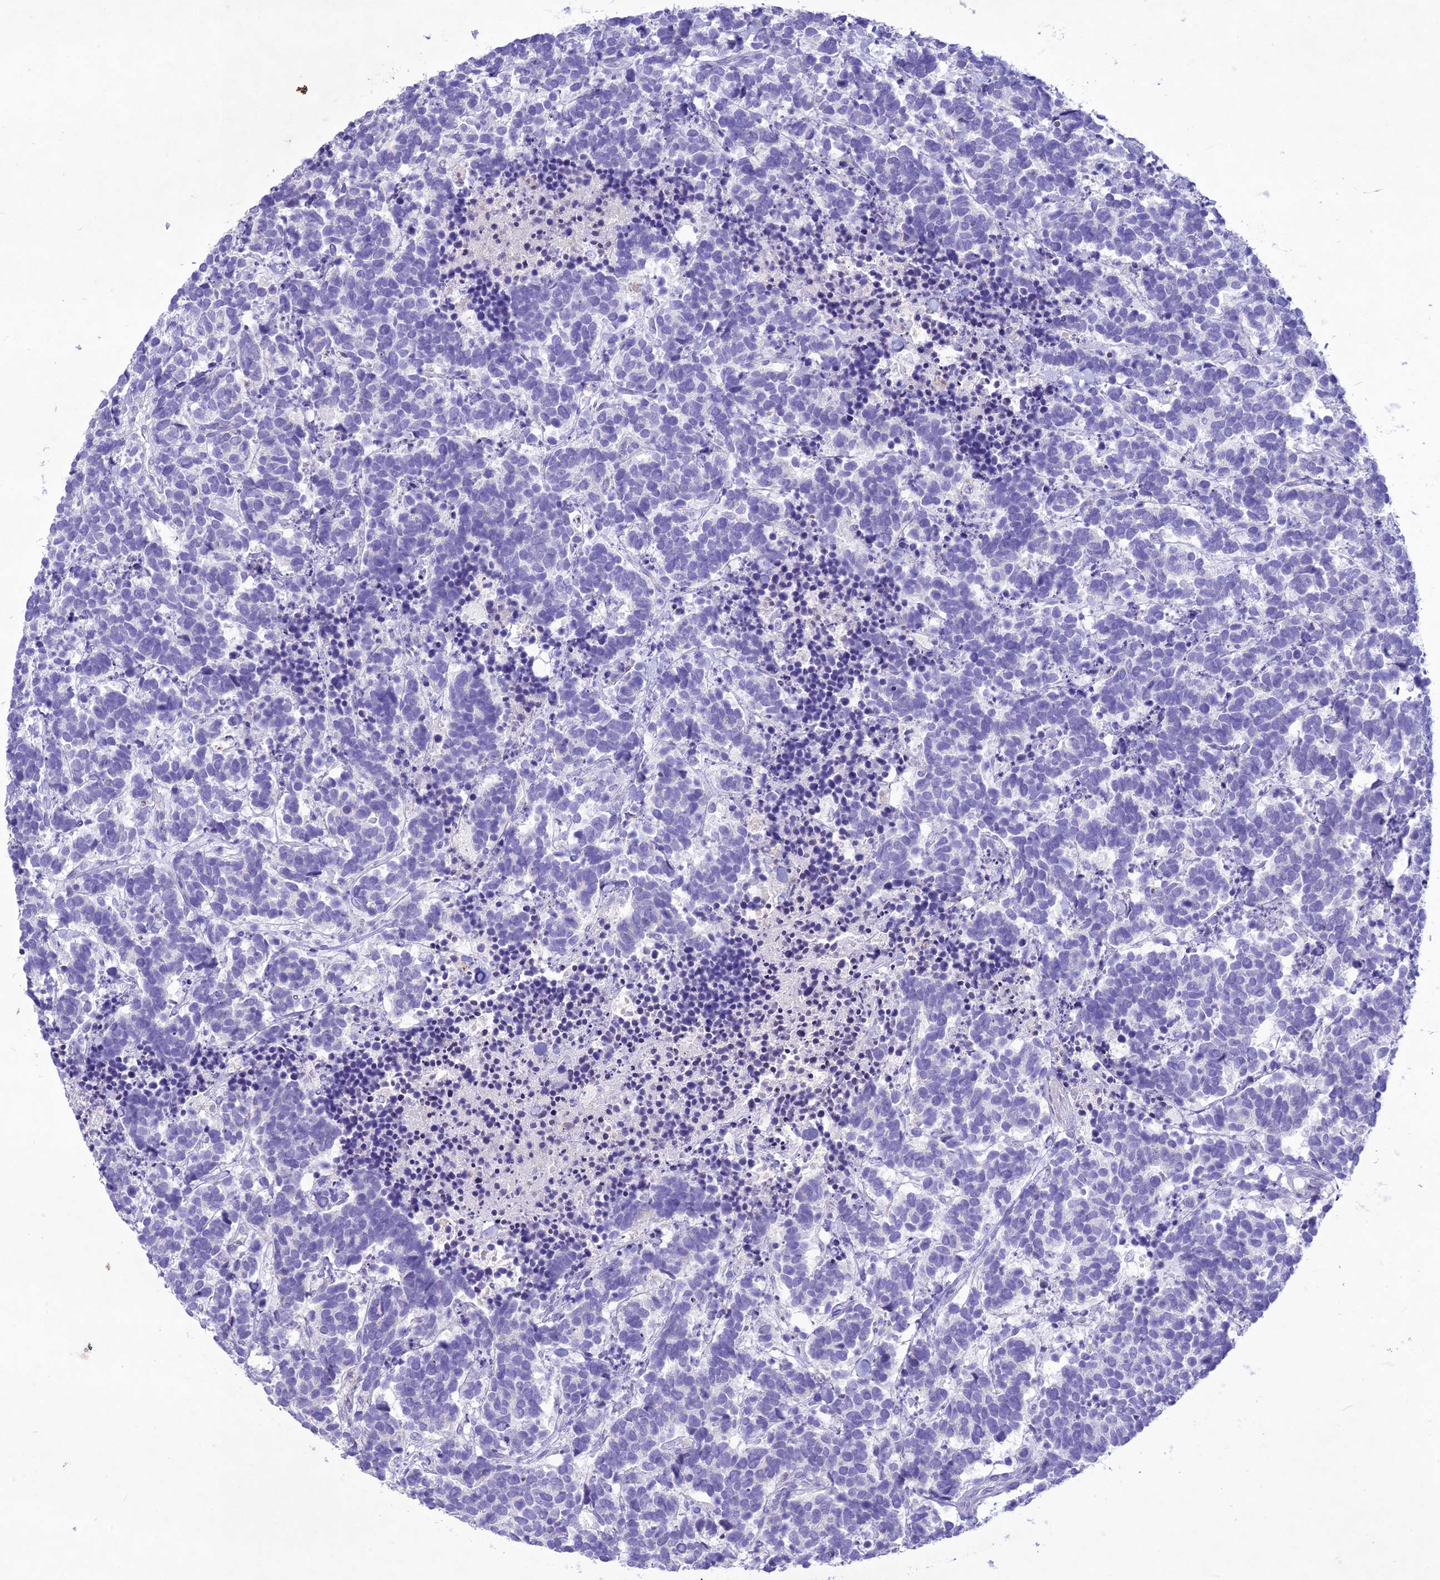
{"staining": {"intensity": "negative", "quantity": "none", "location": "none"}, "tissue": "carcinoid", "cell_type": "Tumor cells", "image_type": "cancer", "snomed": [{"axis": "morphology", "description": "Carcinoma, NOS"}, {"axis": "morphology", "description": "Carcinoid, malignant, NOS"}, {"axis": "topography", "description": "Prostate"}], "caption": "High magnification brightfield microscopy of carcinoid (malignant) stained with DAB (3,3'-diaminobenzidine) (brown) and counterstained with hematoxylin (blue): tumor cells show no significant staining.", "gene": "SLC13A5", "patient": {"sex": "male", "age": 57}}